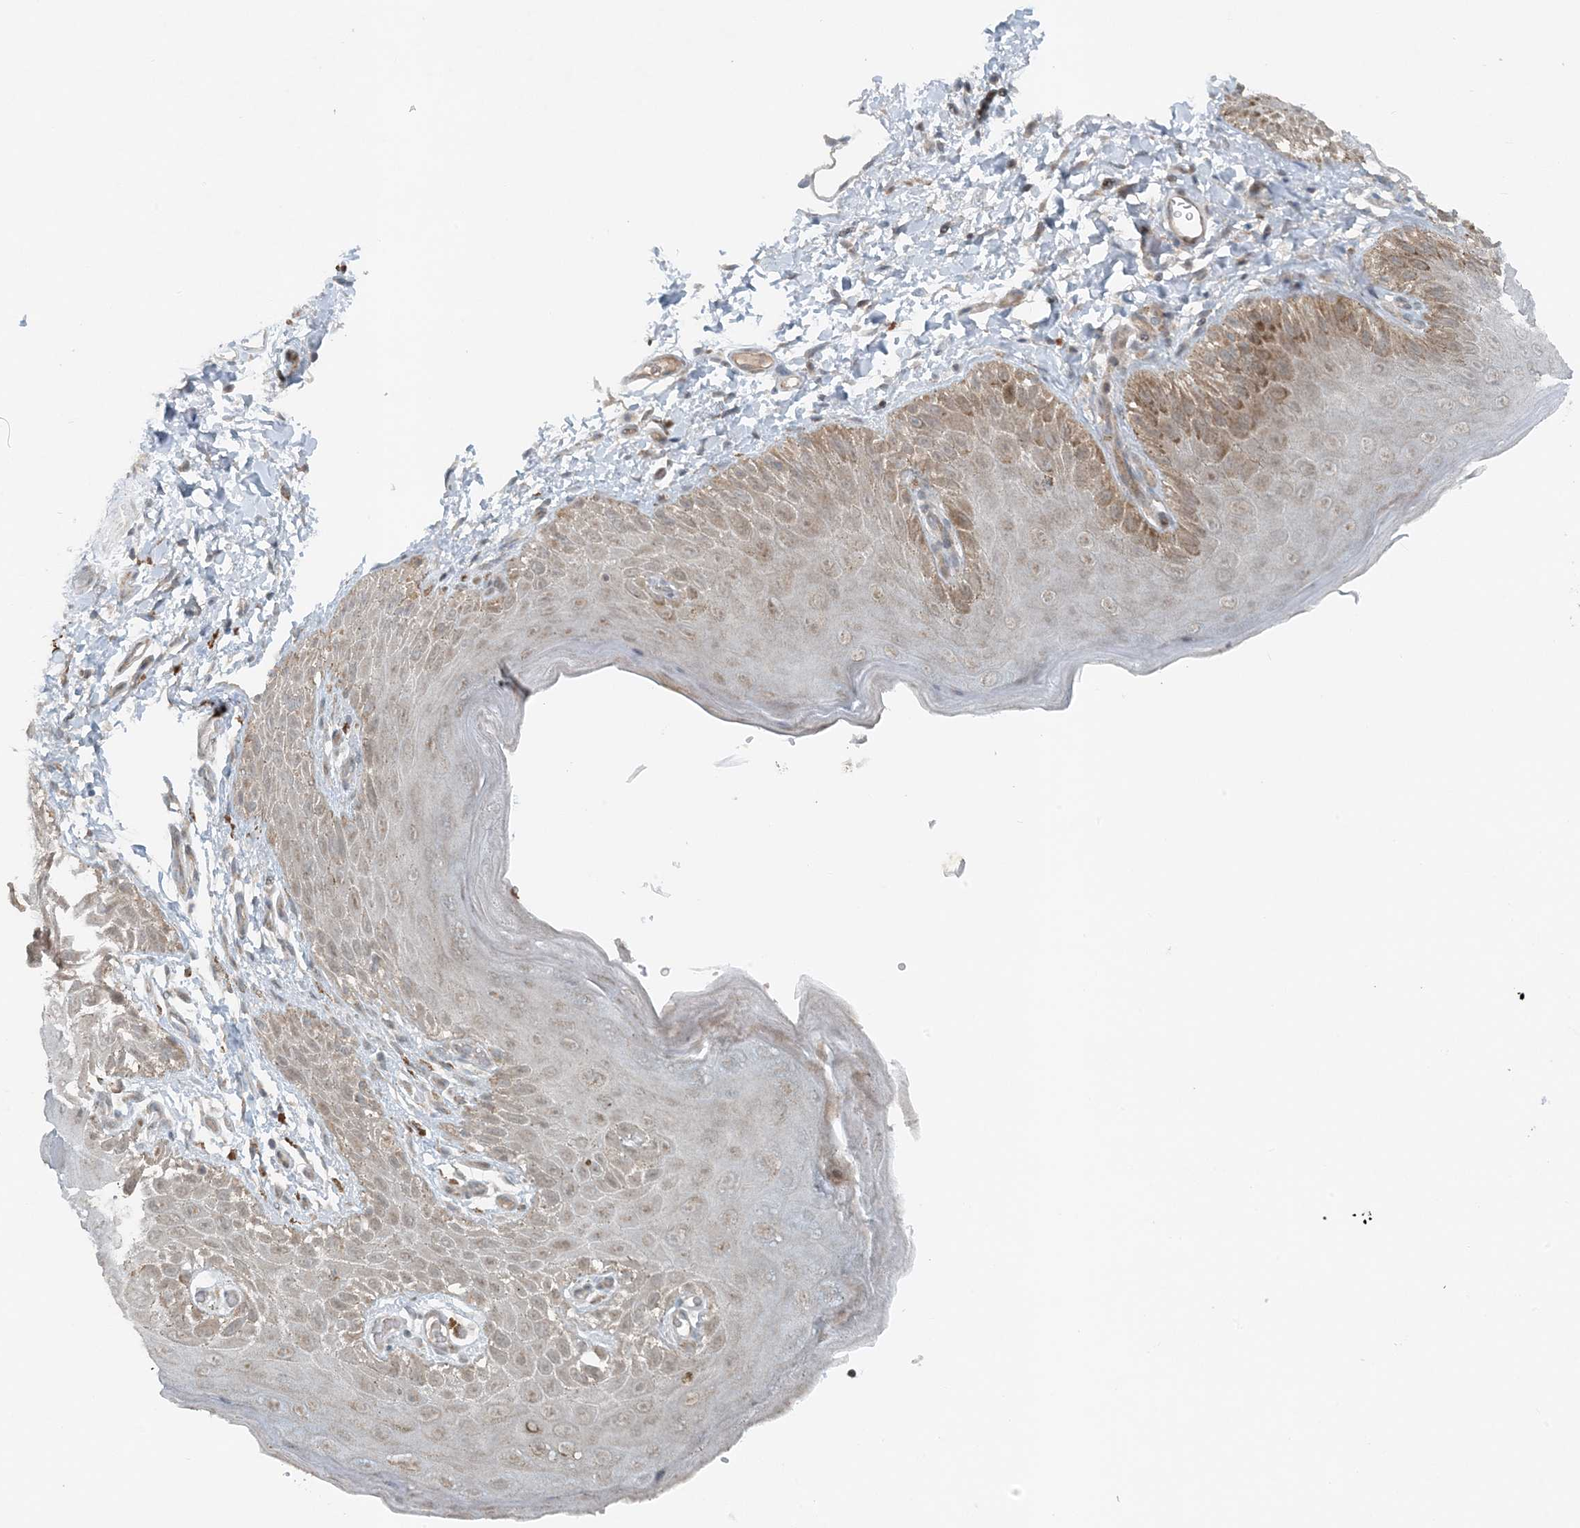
{"staining": {"intensity": "moderate", "quantity": "25%-75%", "location": "cytoplasmic/membranous,nuclear"}, "tissue": "skin", "cell_type": "Epidermal cells", "image_type": "normal", "snomed": [{"axis": "morphology", "description": "Normal tissue, NOS"}, {"axis": "topography", "description": "Anal"}], "caption": "Unremarkable skin was stained to show a protein in brown. There is medium levels of moderate cytoplasmic/membranous,nuclear positivity in approximately 25%-75% of epidermal cells.", "gene": "MITD1", "patient": {"sex": "male", "age": 44}}